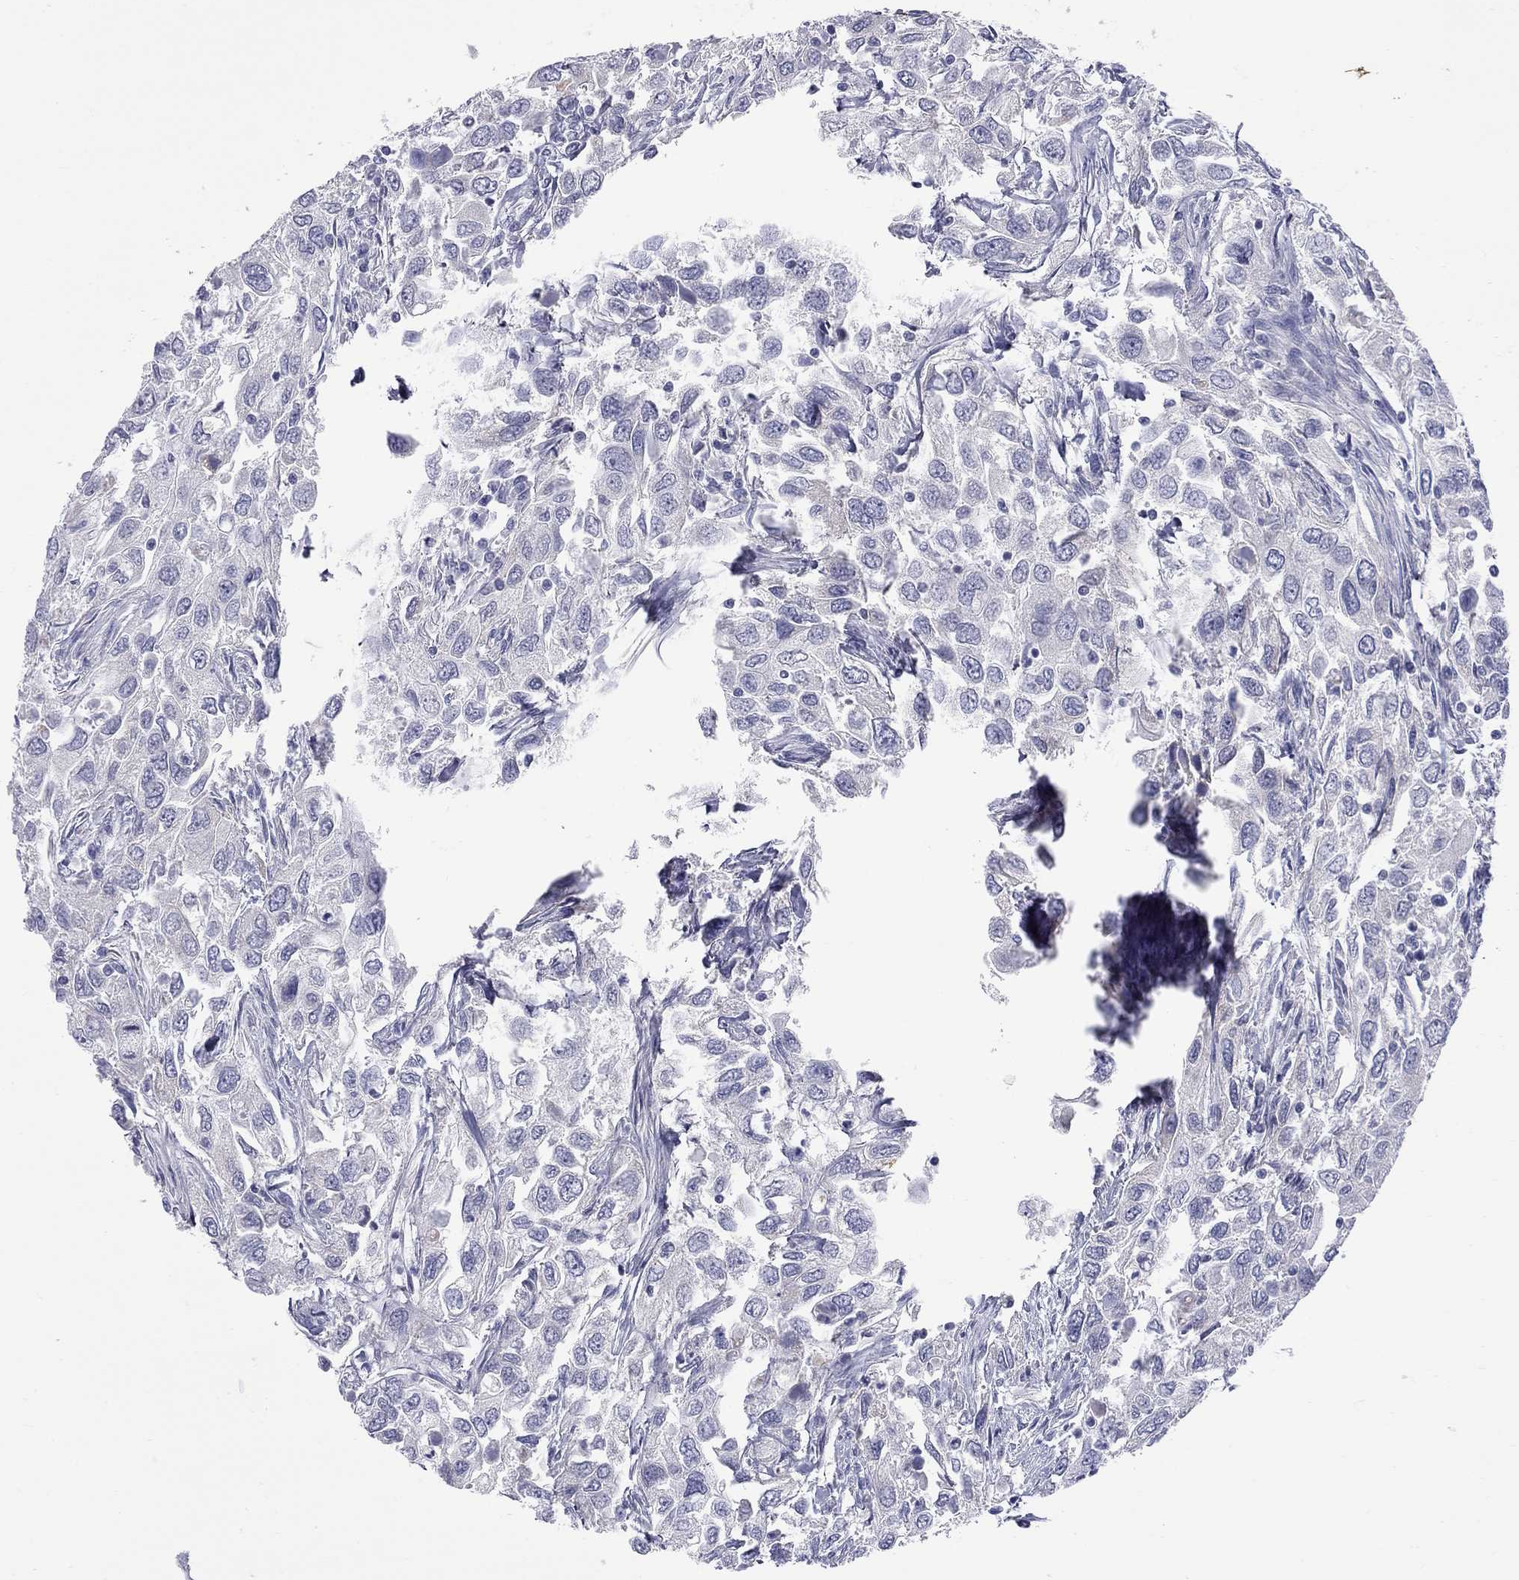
{"staining": {"intensity": "negative", "quantity": "none", "location": "none"}, "tissue": "urothelial cancer", "cell_type": "Tumor cells", "image_type": "cancer", "snomed": [{"axis": "morphology", "description": "Urothelial carcinoma, High grade"}, {"axis": "topography", "description": "Urinary bladder"}], "caption": "This is a histopathology image of immunohistochemistry (IHC) staining of urothelial cancer, which shows no expression in tumor cells. (IHC, brightfield microscopy, high magnification).", "gene": "ABCB4", "patient": {"sex": "male", "age": 76}}